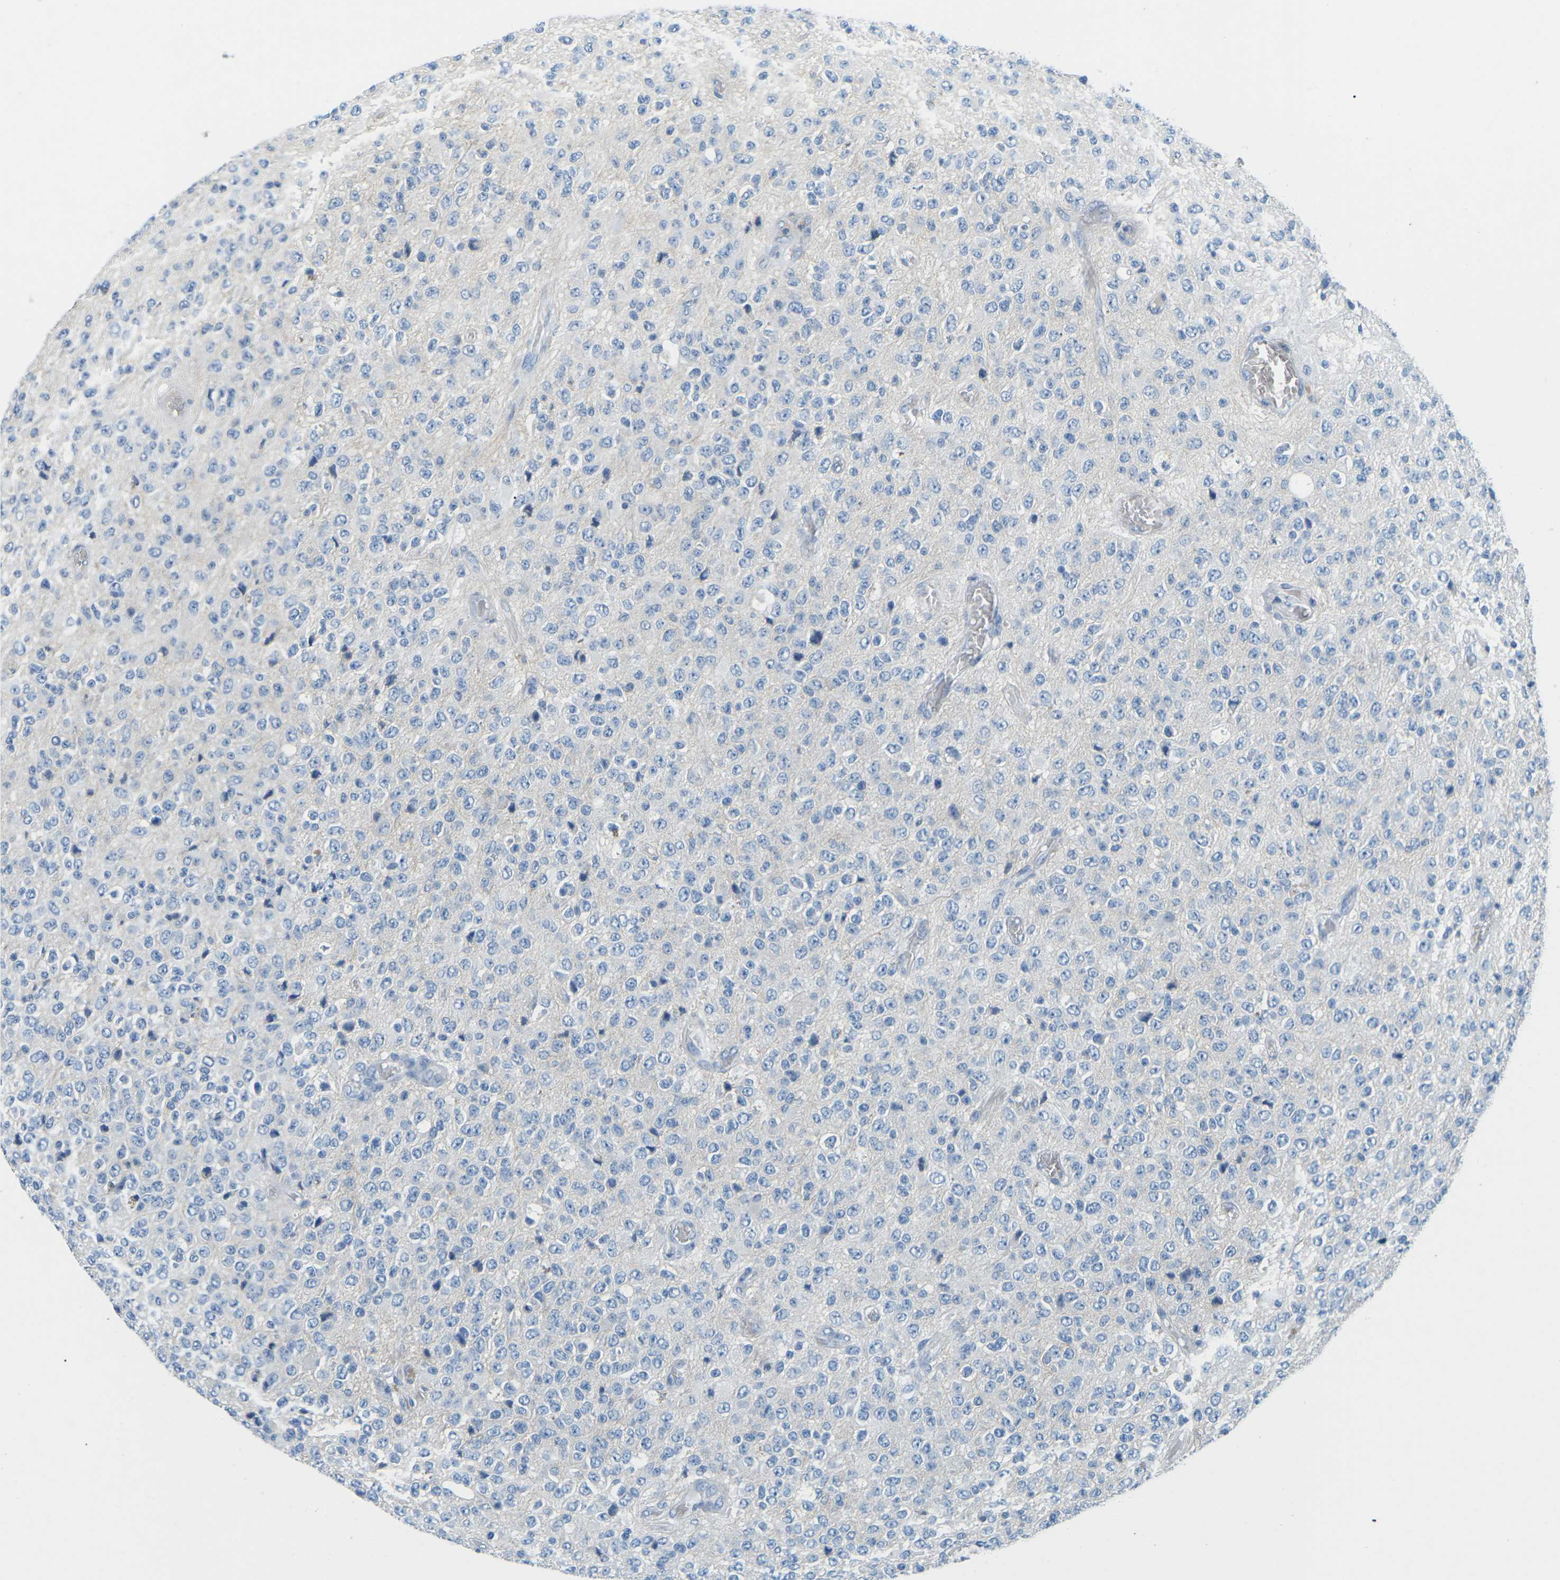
{"staining": {"intensity": "negative", "quantity": "none", "location": "none"}, "tissue": "glioma", "cell_type": "Tumor cells", "image_type": "cancer", "snomed": [{"axis": "morphology", "description": "Glioma, malignant, High grade"}, {"axis": "topography", "description": "pancreas cauda"}], "caption": "An image of human malignant glioma (high-grade) is negative for staining in tumor cells.", "gene": "CD47", "patient": {"sex": "male", "age": 60}}